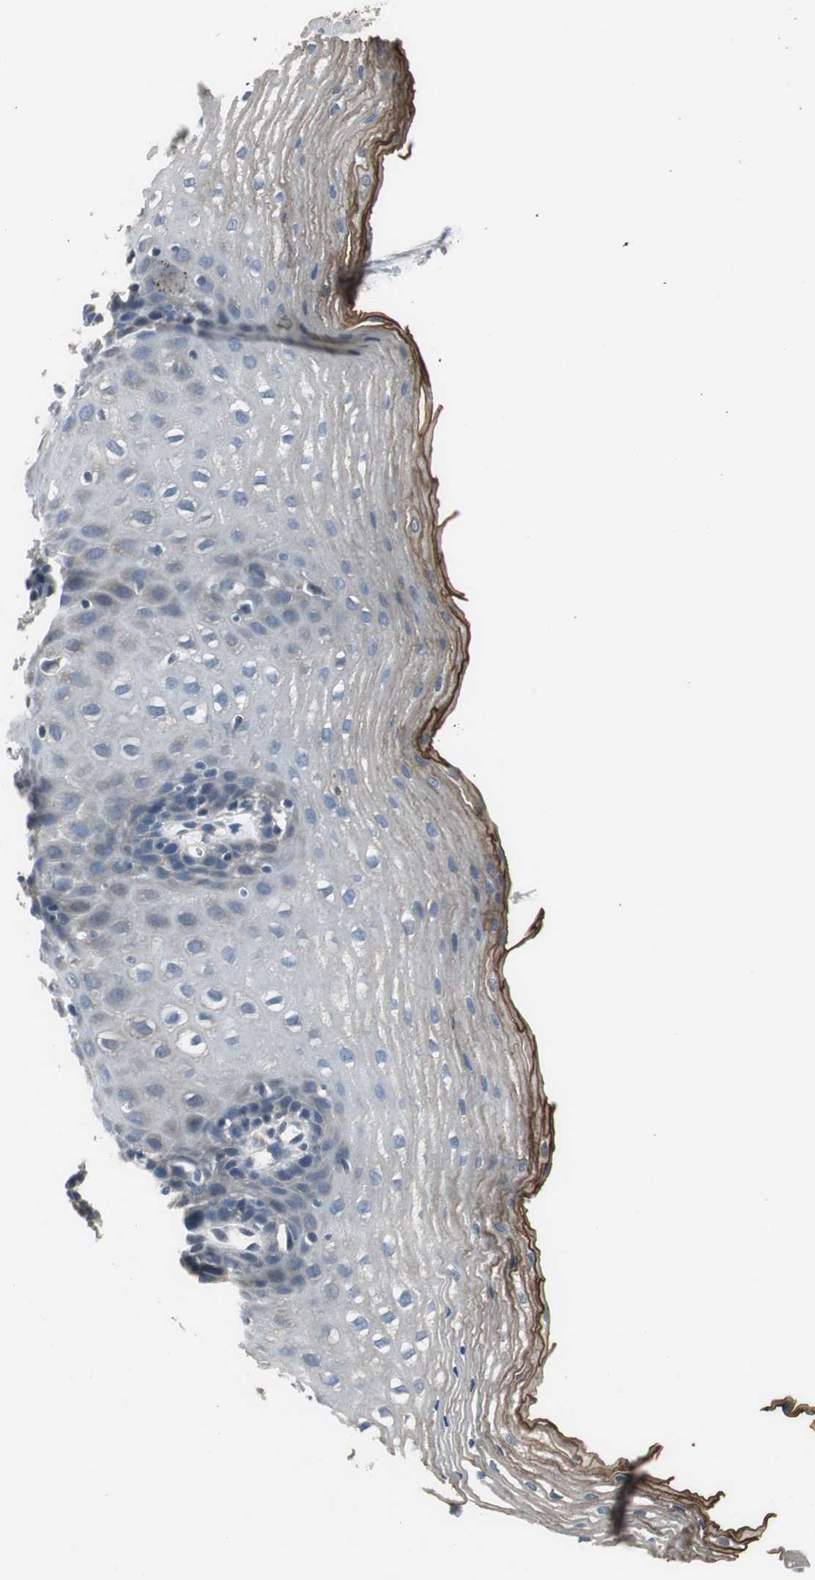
{"staining": {"intensity": "weak", "quantity": "<25%", "location": "cytoplasmic/membranous"}, "tissue": "esophagus", "cell_type": "Squamous epithelial cells", "image_type": "normal", "snomed": [{"axis": "morphology", "description": "Normal tissue, NOS"}, {"axis": "topography", "description": "Esophagus"}], "caption": "This is an immunohistochemistry (IHC) image of benign human esophagus. There is no staining in squamous epithelial cells.", "gene": "PI4KB", "patient": {"sex": "male", "age": 48}}